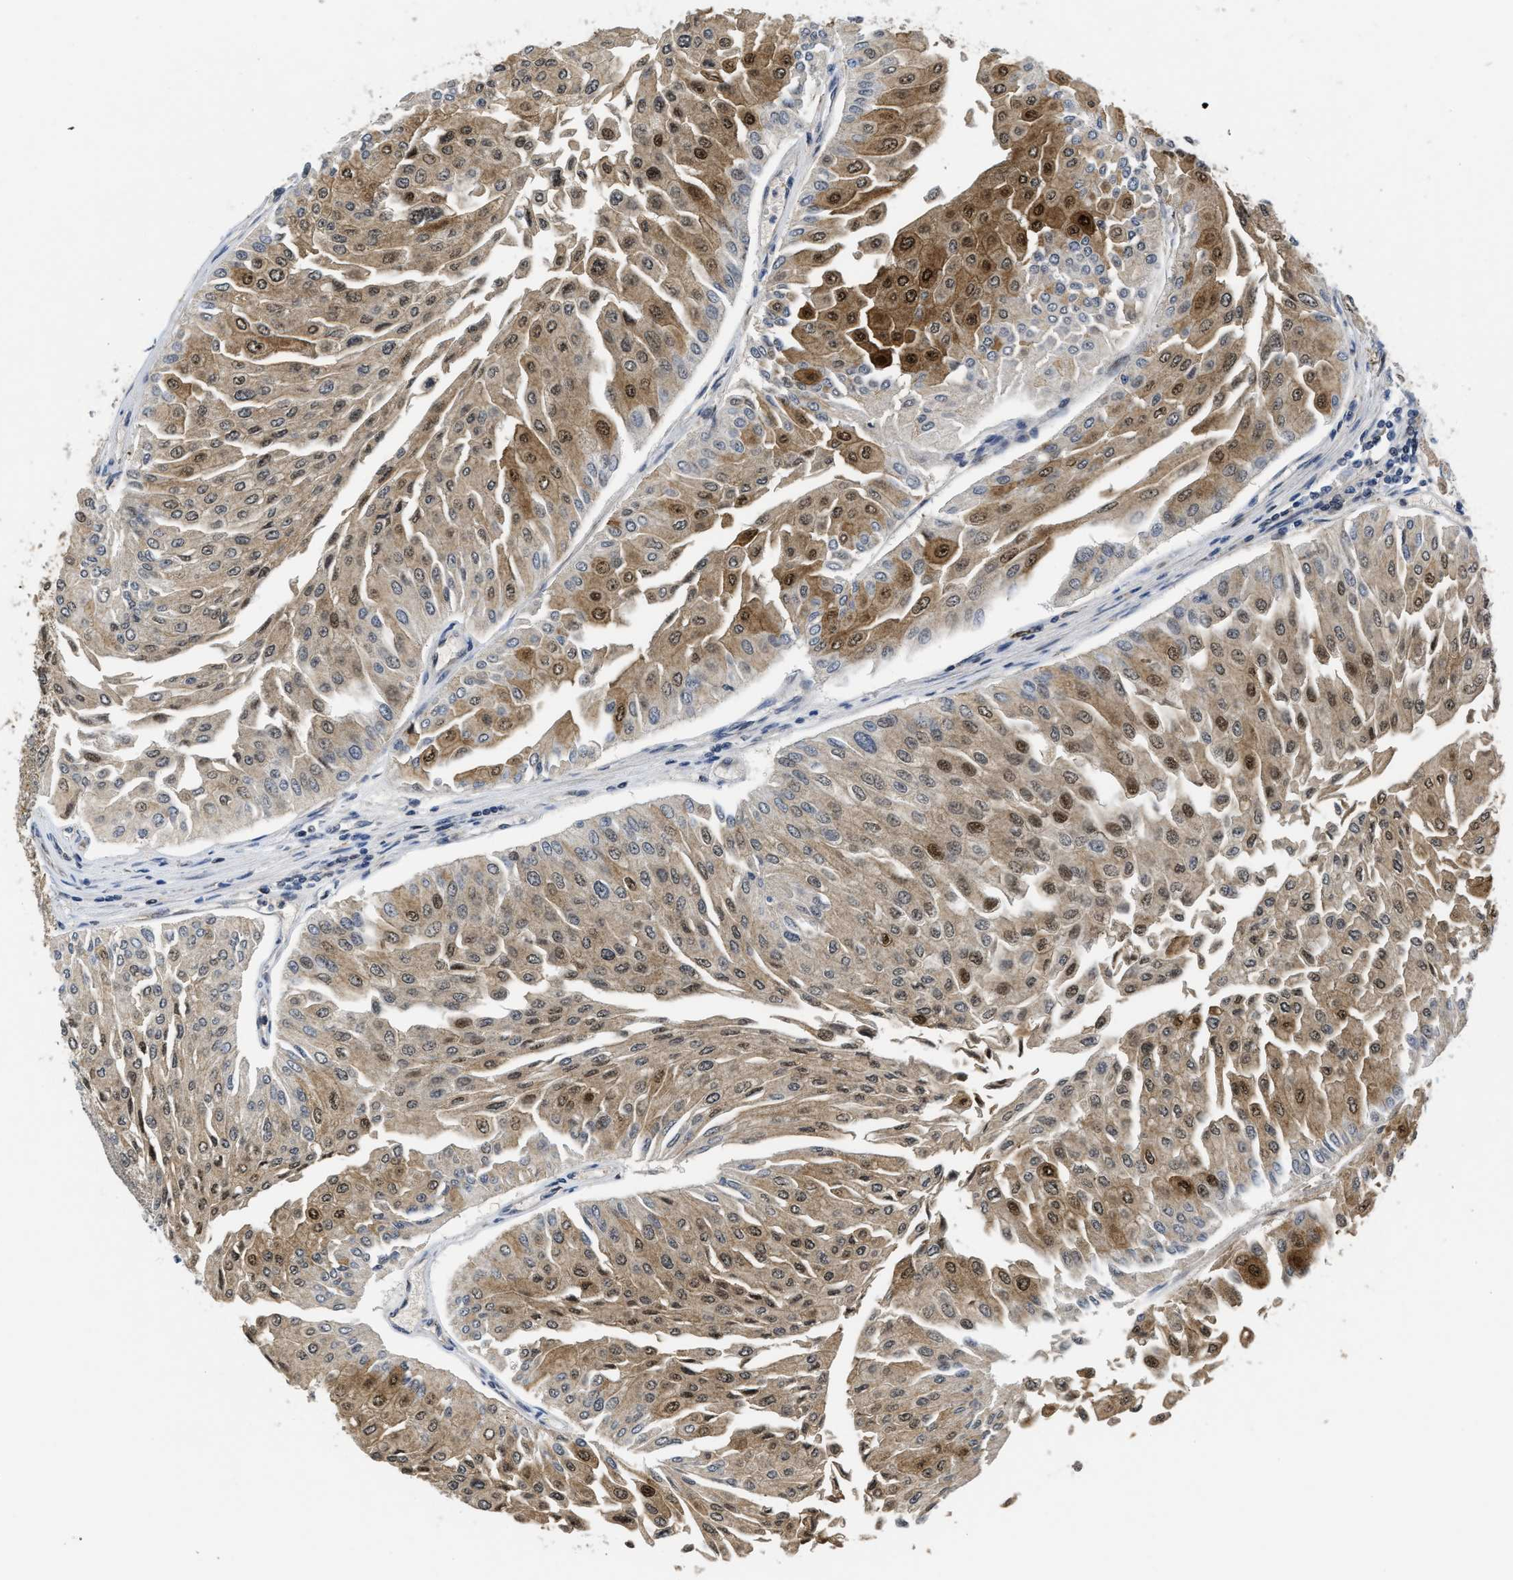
{"staining": {"intensity": "strong", "quantity": ">75%", "location": "cytoplasmic/membranous,nuclear"}, "tissue": "urothelial cancer", "cell_type": "Tumor cells", "image_type": "cancer", "snomed": [{"axis": "morphology", "description": "Urothelial carcinoma, Low grade"}, {"axis": "topography", "description": "Urinary bladder"}], "caption": "DAB (3,3'-diaminobenzidine) immunohistochemical staining of human urothelial cancer shows strong cytoplasmic/membranous and nuclear protein positivity in approximately >75% of tumor cells.", "gene": "HIF1A", "patient": {"sex": "male", "age": 67}}